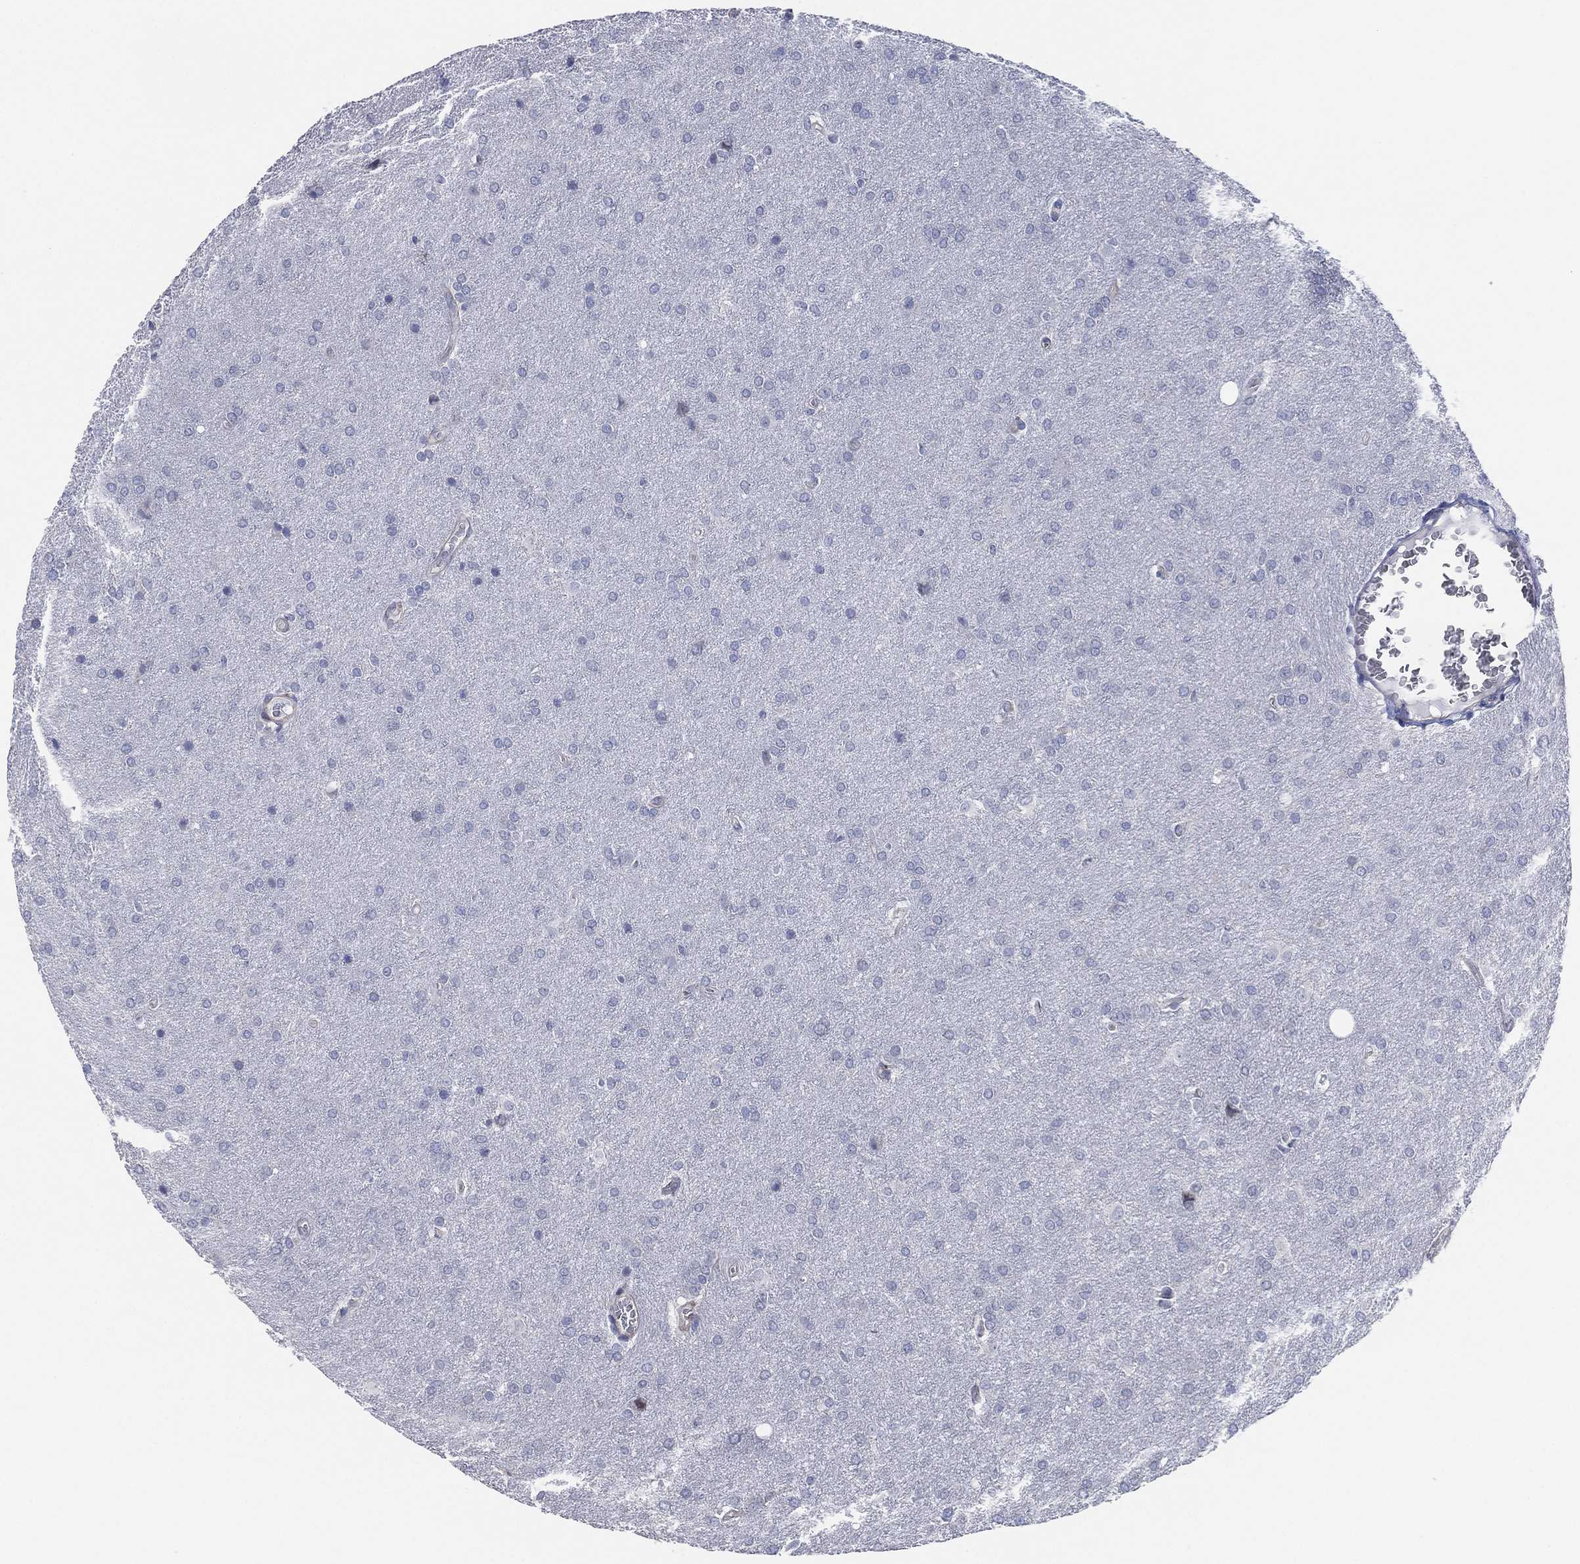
{"staining": {"intensity": "negative", "quantity": "none", "location": "none"}, "tissue": "glioma", "cell_type": "Tumor cells", "image_type": "cancer", "snomed": [{"axis": "morphology", "description": "Glioma, malignant, Low grade"}, {"axis": "topography", "description": "Brain"}], "caption": "Immunohistochemical staining of malignant glioma (low-grade) reveals no significant expression in tumor cells. (Immunohistochemistry (ihc), brightfield microscopy, high magnification).", "gene": "CFTR", "patient": {"sex": "female", "age": 32}}